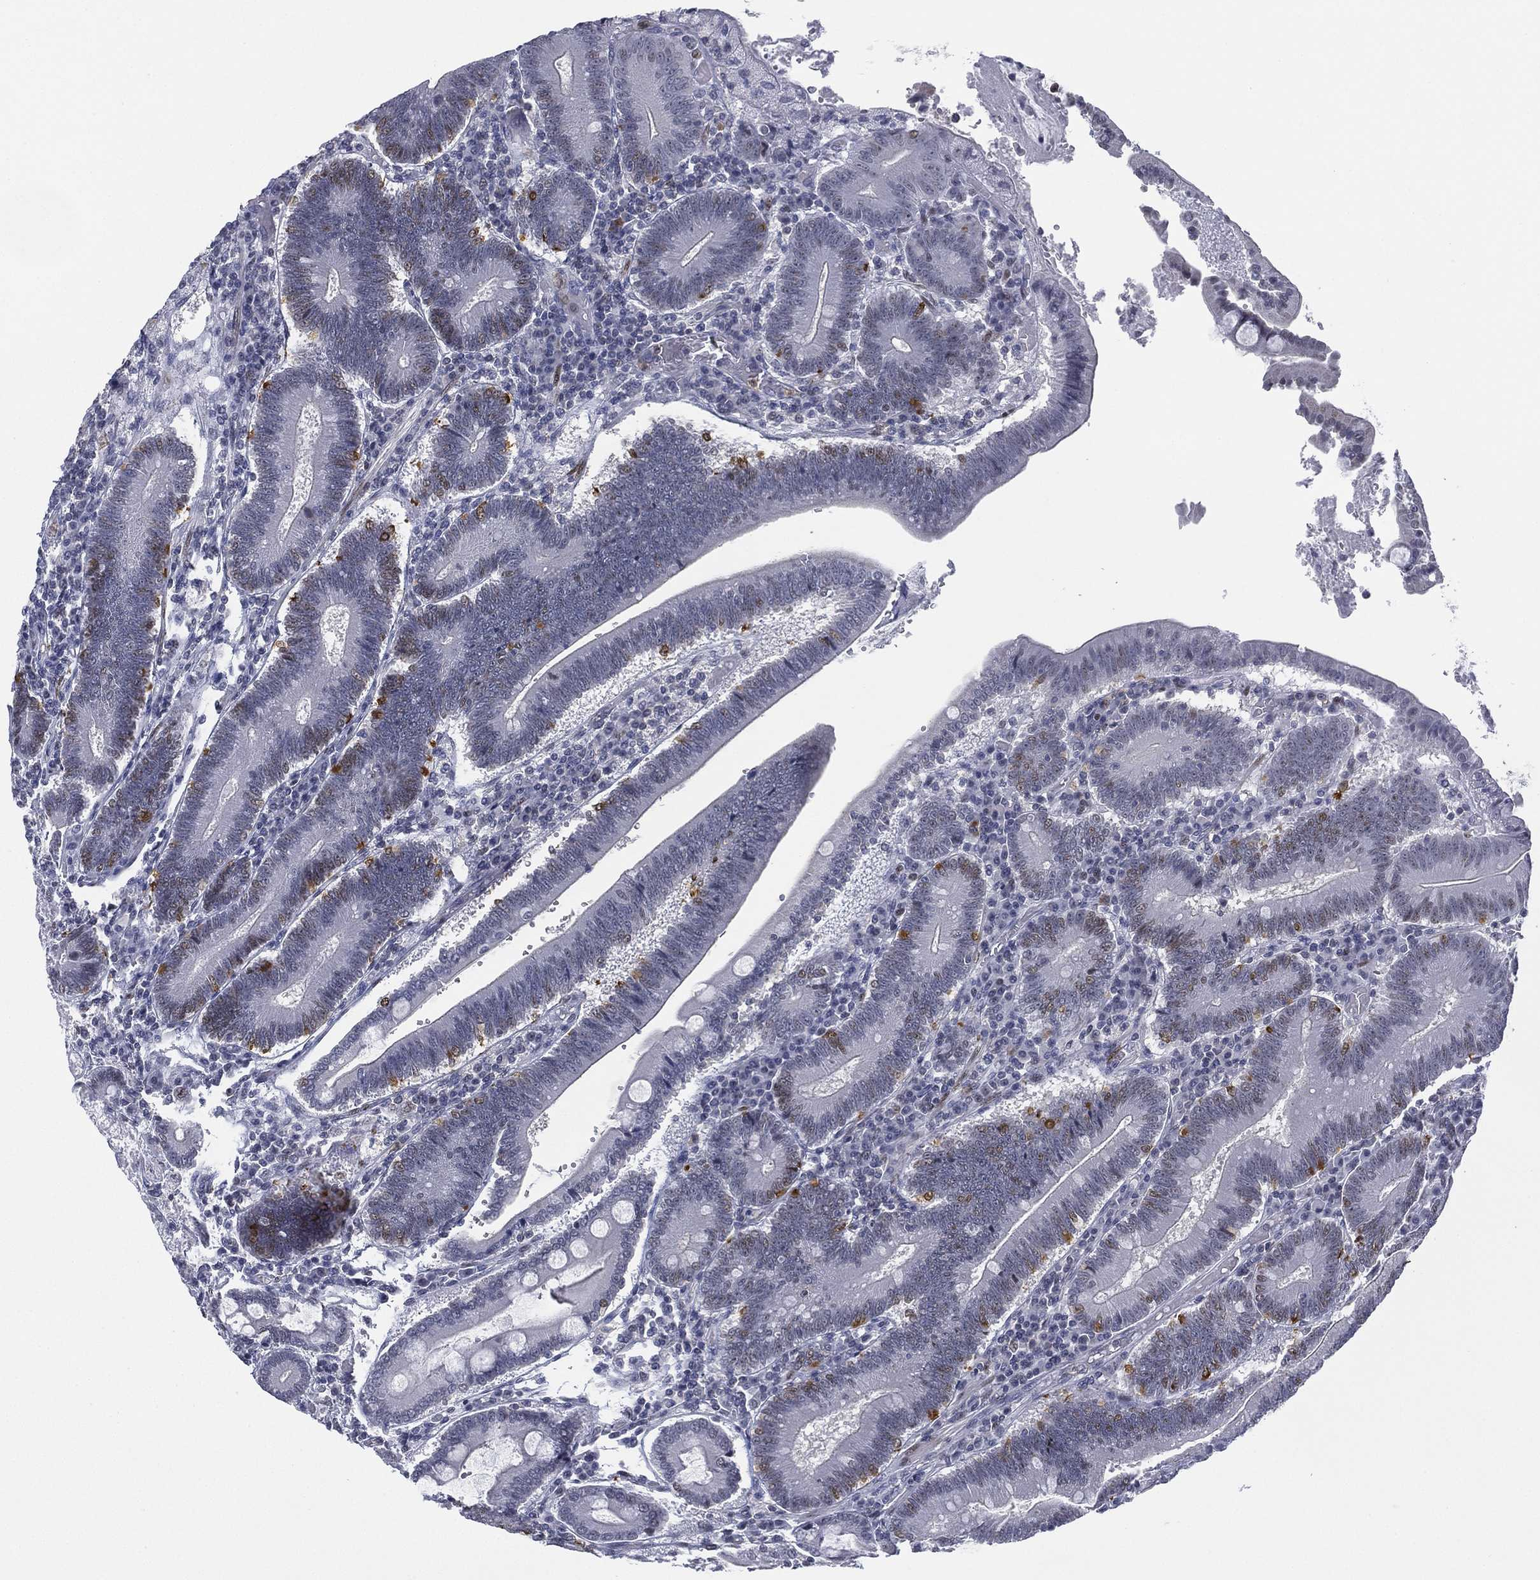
{"staining": {"intensity": "moderate", "quantity": "<25%", "location": "nuclear"}, "tissue": "duodenum", "cell_type": "Glandular cells", "image_type": "normal", "snomed": [{"axis": "morphology", "description": "Normal tissue, NOS"}, {"axis": "topography", "description": "Duodenum"}], "caption": "High-magnification brightfield microscopy of normal duodenum stained with DAB (3,3'-diaminobenzidine) (brown) and counterstained with hematoxylin (blue). glandular cells exhibit moderate nuclear staining is identified in approximately<25% of cells.", "gene": "ZNF711", "patient": {"sex": "female", "age": 62}}